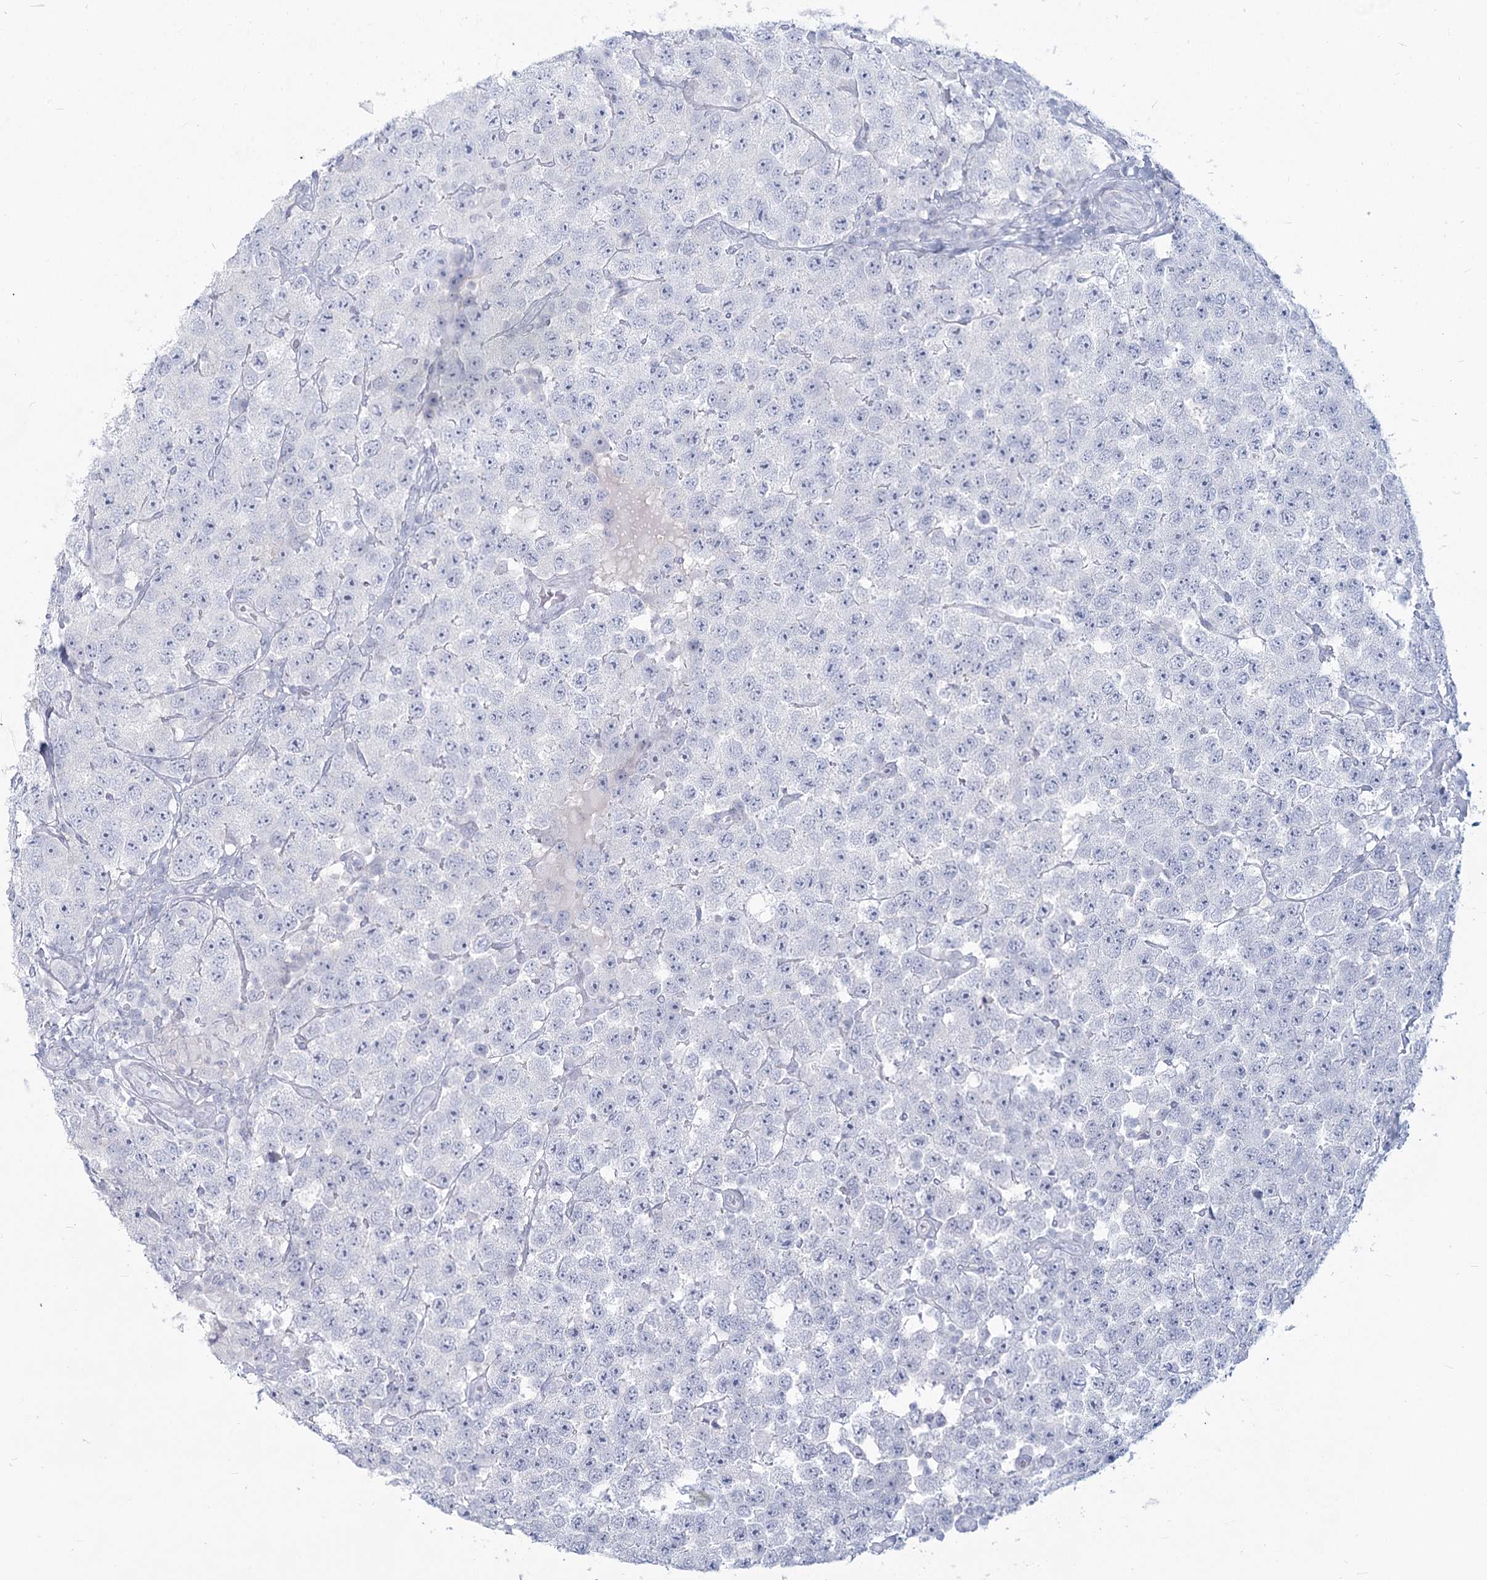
{"staining": {"intensity": "negative", "quantity": "none", "location": "none"}, "tissue": "testis cancer", "cell_type": "Tumor cells", "image_type": "cancer", "snomed": [{"axis": "morphology", "description": "Seminoma, NOS"}, {"axis": "topography", "description": "Testis"}], "caption": "Tumor cells are negative for brown protein staining in seminoma (testis).", "gene": "SLC6A19", "patient": {"sex": "male", "age": 28}}